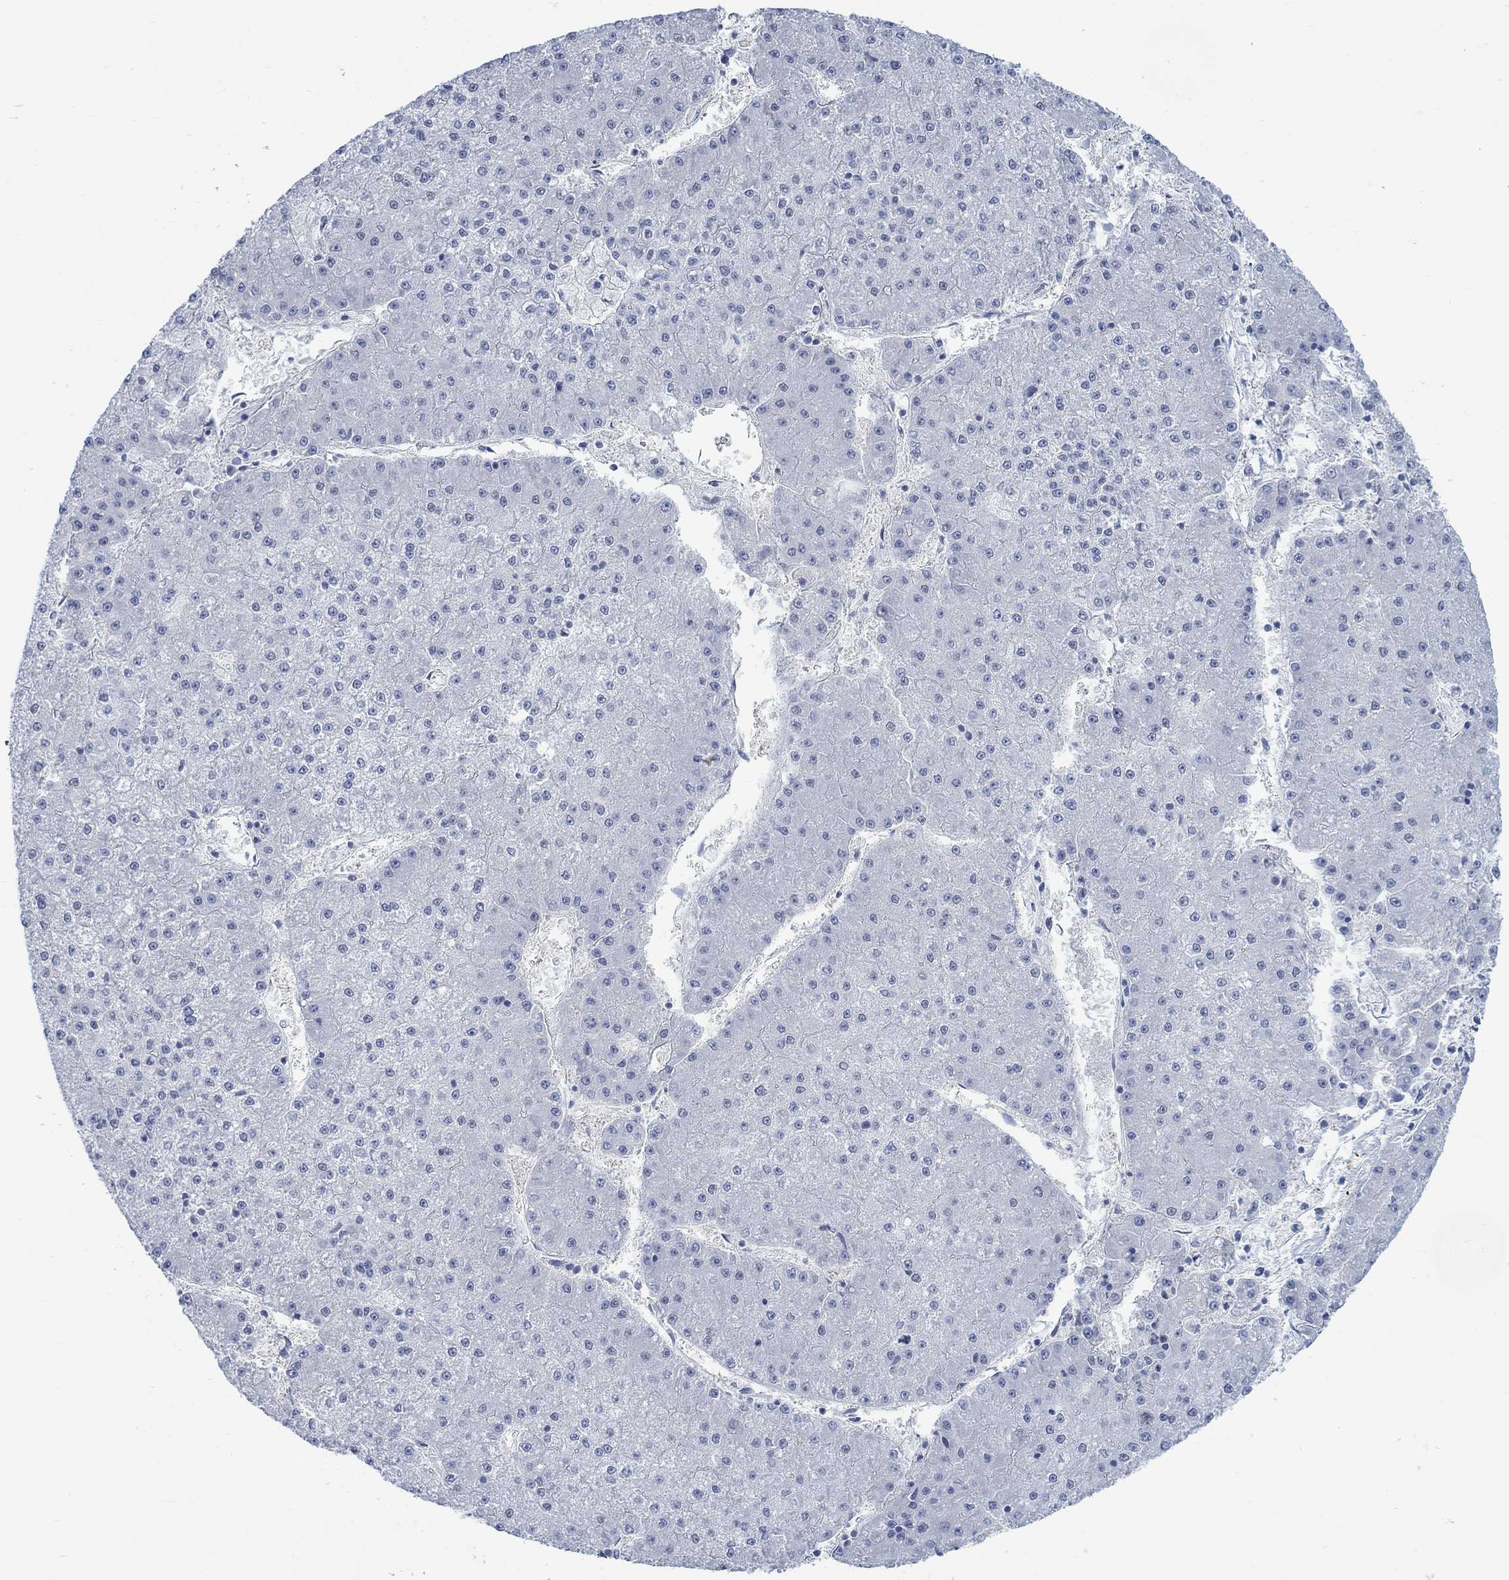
{"staining": {"intensity": "negative", "quantity": "none", "location": "none"}, "tissue": "liver cancer", "cell_type": "Tumor cells", "image_type": "cancer", "snomed": [{"axis": "morphology", "description": "Carcinoma, Hepatocellular, NOS"}, {"axis": "topography", "description": "Liver"}], "caption": "Hepatocellular carcinoma (liver) stained for a protein using immunohistochemistry demonstrates no expression tumor cells.", "gene": "TEKT4", "patient": {"sex": "male", "age": 73}}